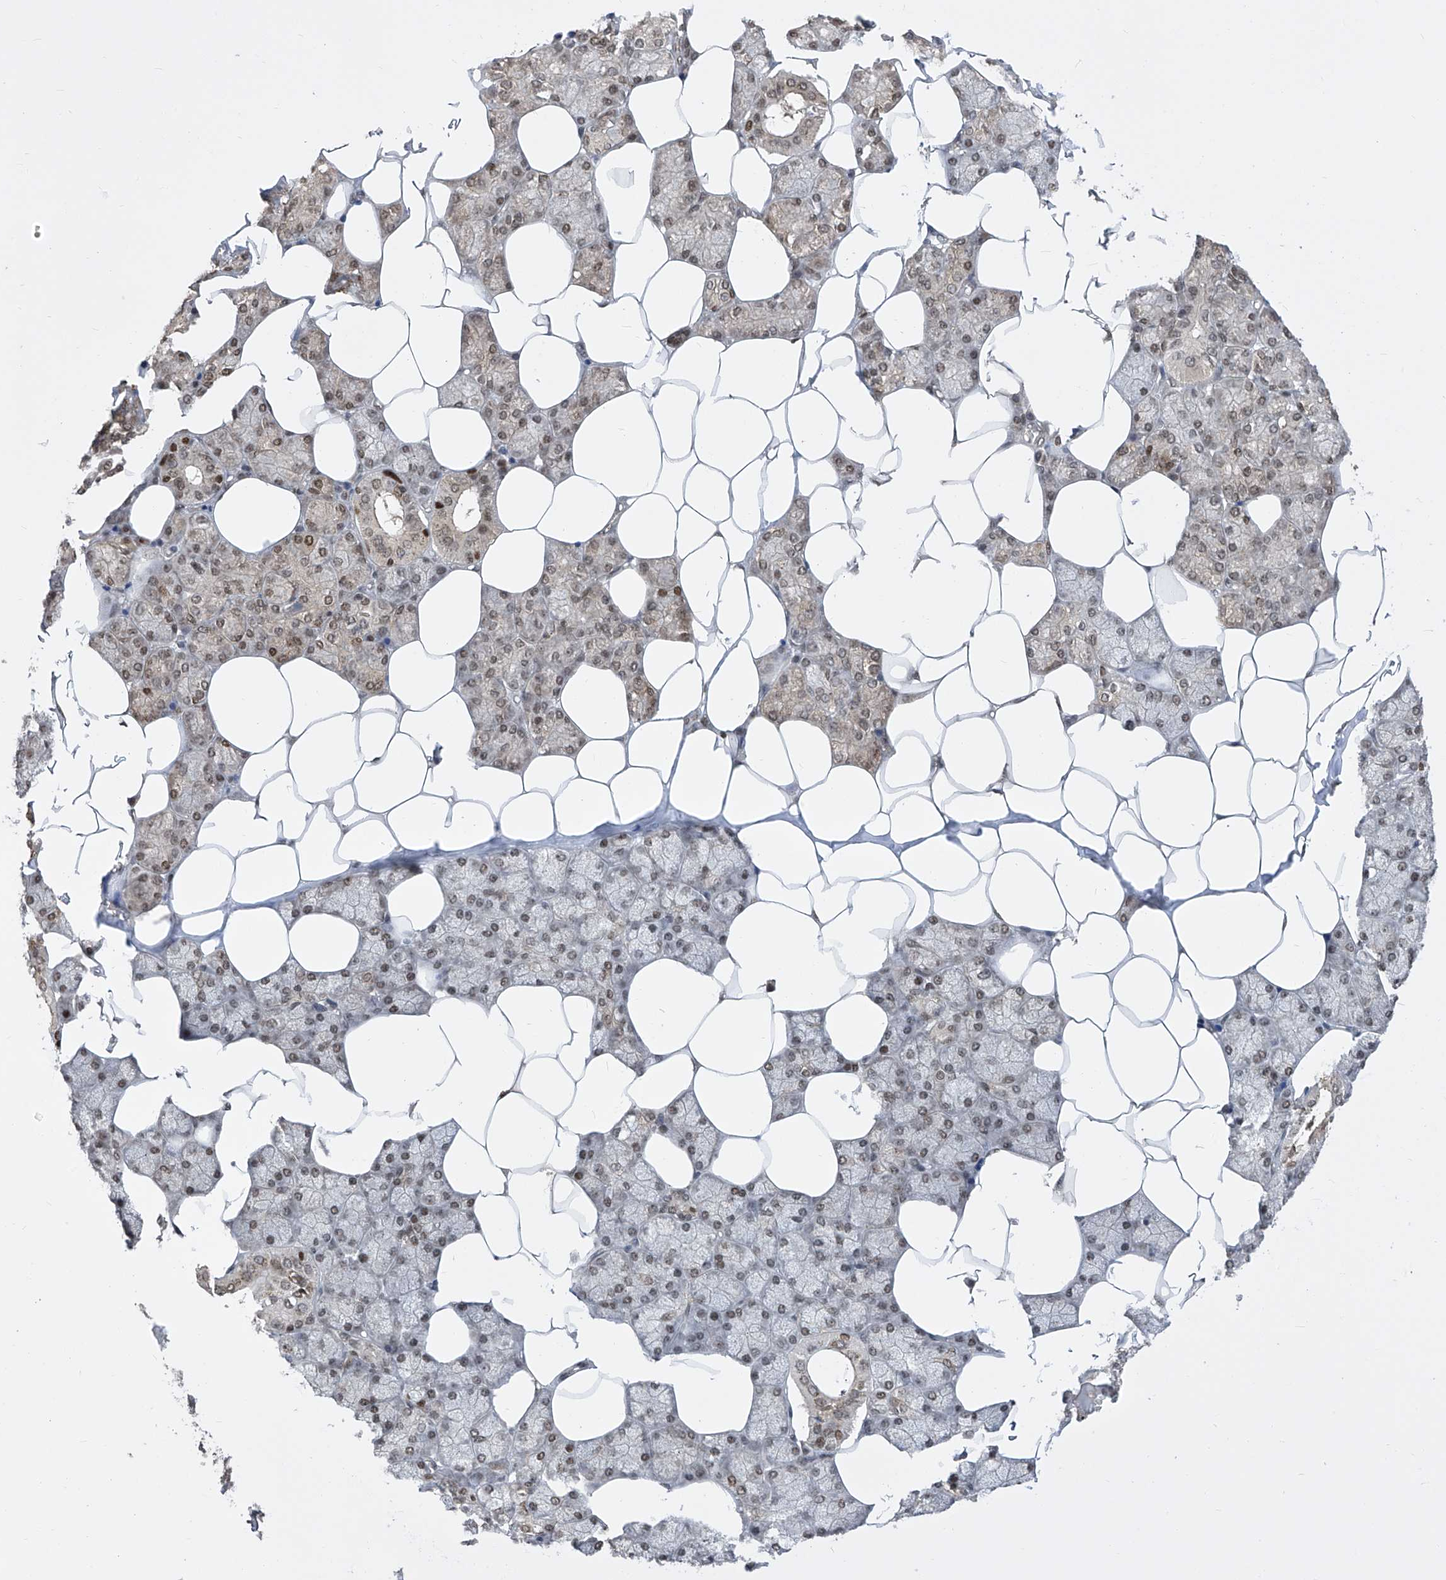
{"staining": {"intensity": "moderate", "quantity": "<25%", "location": "cytoplasmic/membranous,nuclear"}, "tissue": "salivary gland", "cell_type": "Glandular cells", "image_type": "normal", "snomed": [{"axis": "morphology", "description": "Normal tissue, NOS"}, {"axis": "topography", "description": "Salivary gland"}], "caption": "High-power microscopy captured an IHC image of benign salivary gland, revealing moderate cytoplasmic/membranous,nuclear expression in about <25% of glandular cells.", "gene": "CETN1", "patient": {"sex": "male", "age": 62}}